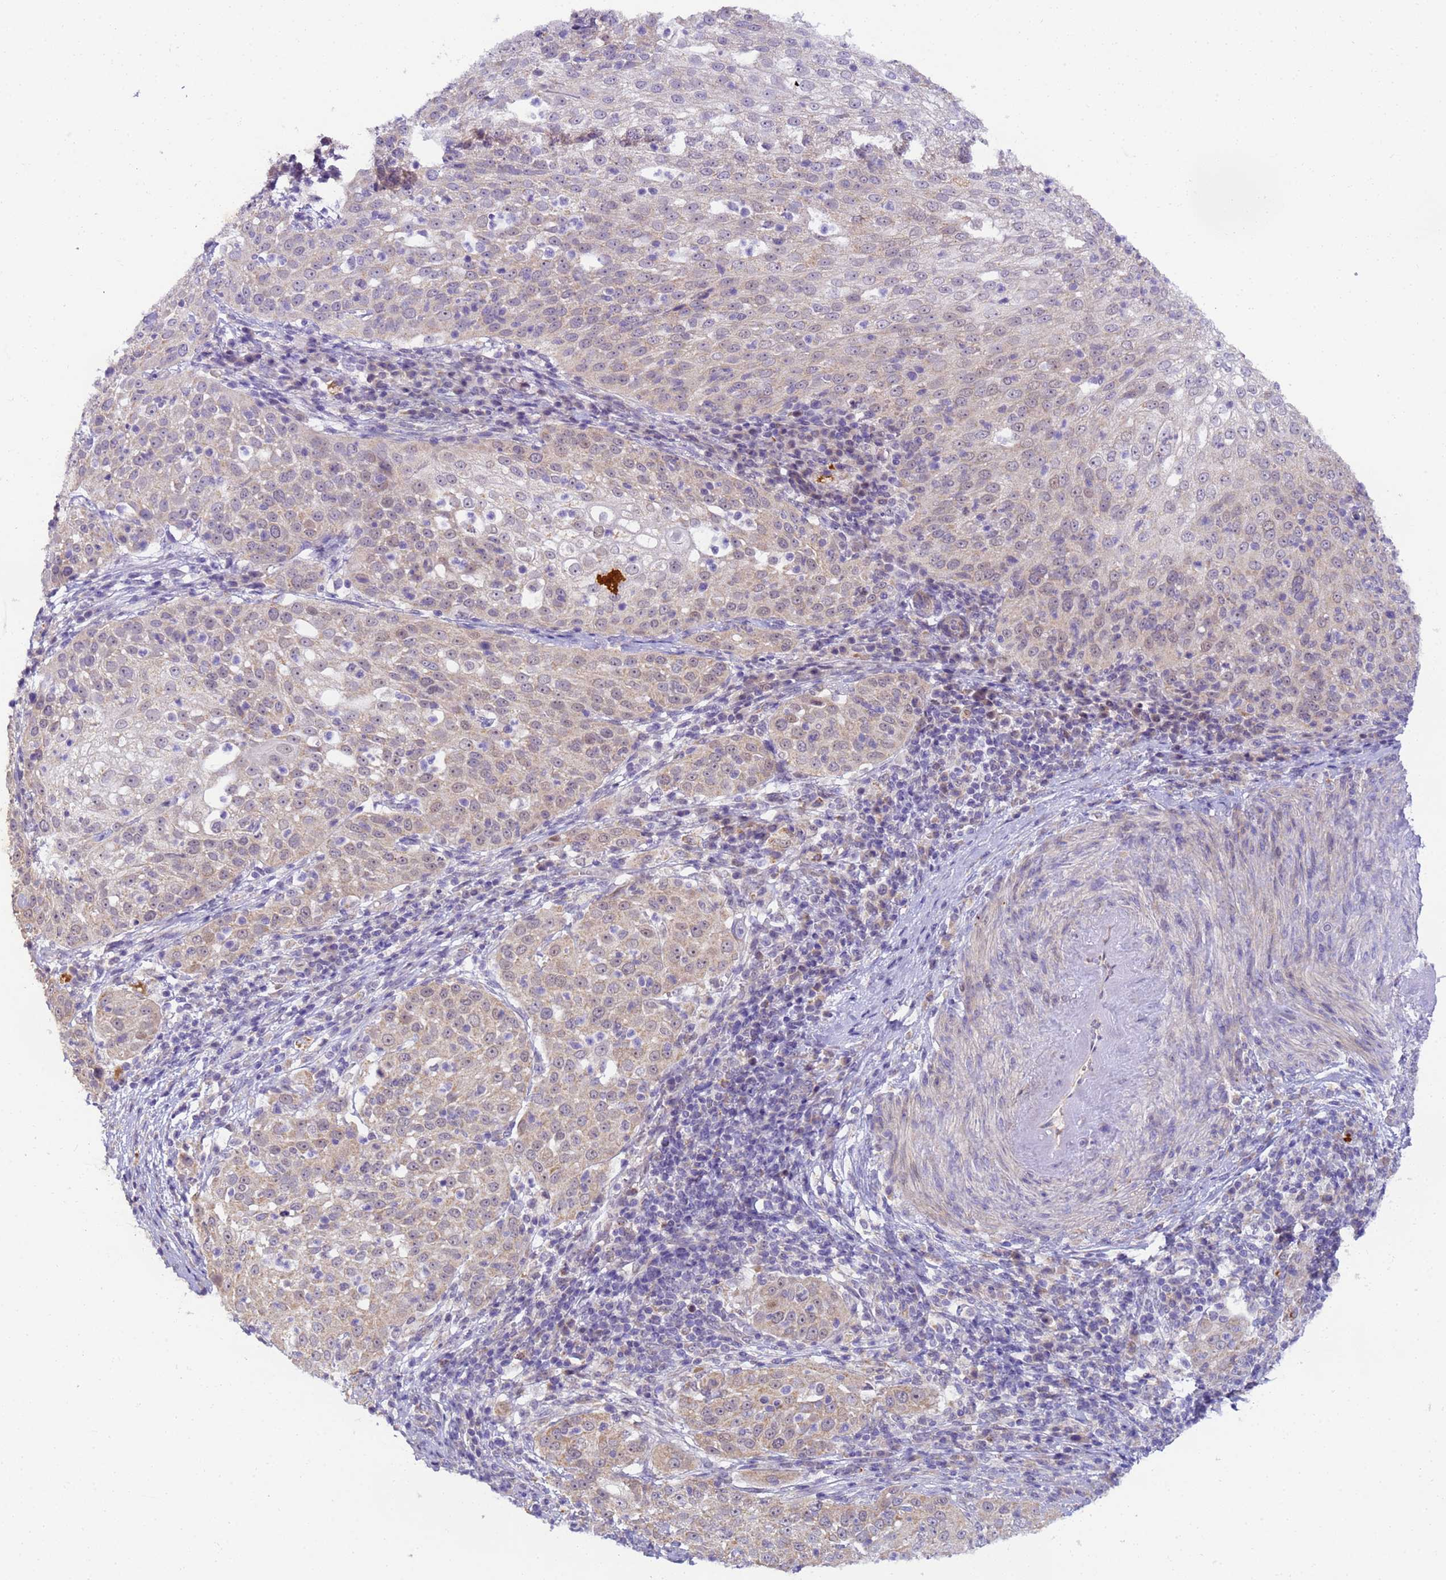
{"staining": {"intensity": "weak", "quantity": "25%-75%", "location": "cytoplasmic/membranous"}, "tissue": "cervical cancer", "cell_type": "Tumor cells", "image_type": "cancer", "snomed": [{"axis": "morphology", "description": "Squamous cell carcinoma, NOS"}, {"axis": "topography", "description": "Cervix"}], "caption": "Protein expression analysis of human cervical cancer reveals weak cytoplasmic/membranous staining in approximately 25%-75% of tumor cells.", "gene": "RAPGEF3", "patient": {"sex": "female", "age": 57}}